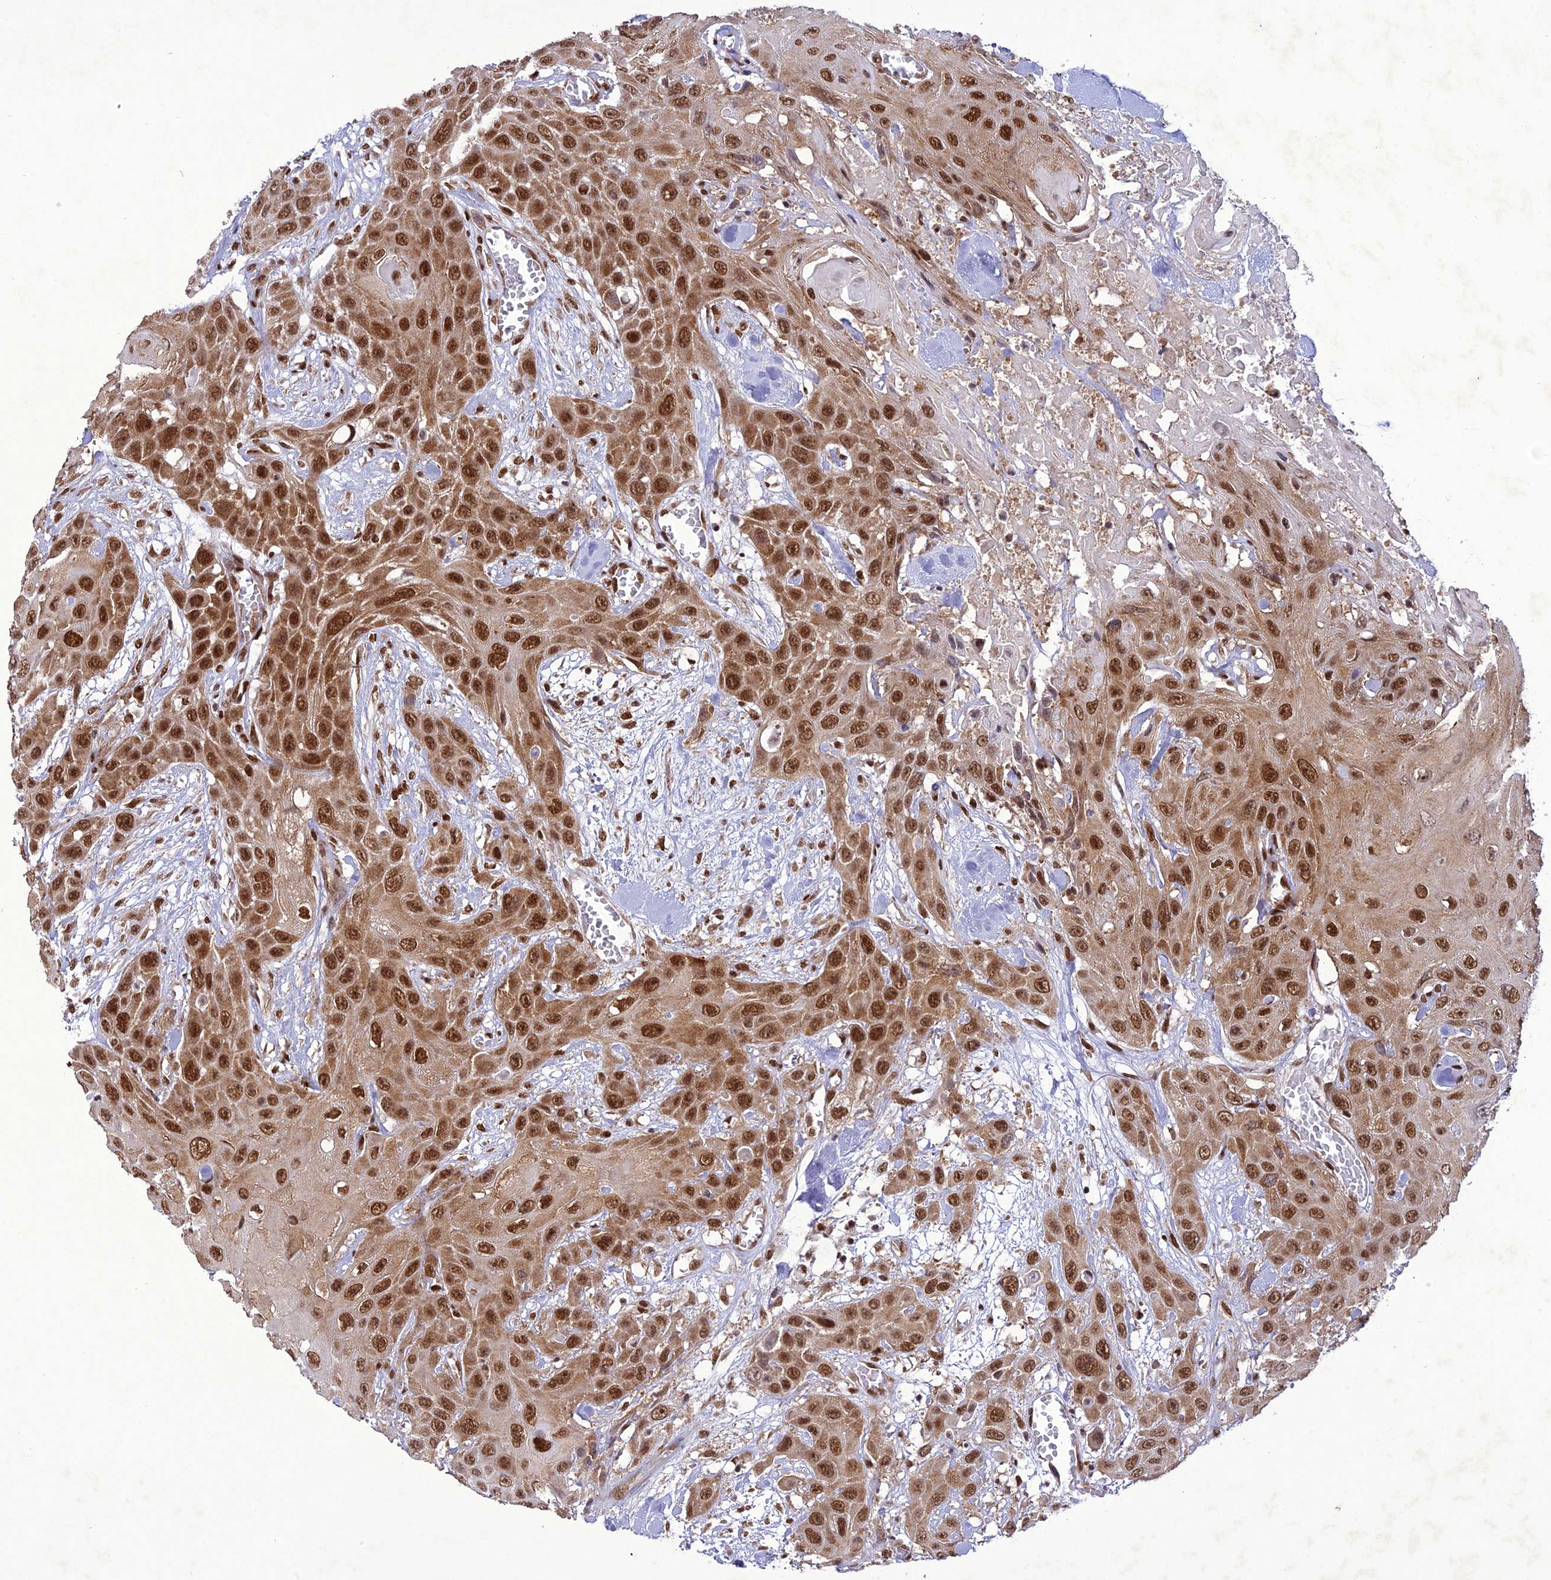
{"staining": {"intensity": "strong", "quantity": ">75%", "location": "cytoplasmic/membranous,nuclear"}, "tissue": "head and neck cancer", "cell_type": "Tumor cells", "image_type": "cancer", "snomed": [{"axis": "morphology", "description": "Squamous cell carcinoma, NOS"}, {"axis": "topography", "description": "Head-Neck"}], "caption": "Immunohistochemical staining of human head and neck squamous cell carcinoma demonstrates strong cytoplasmic/membranous and nuclear protein positivity in about >75% of tumor cells.", "gene": "DDX1", "patient": {"sex": "male", "age": 81}}